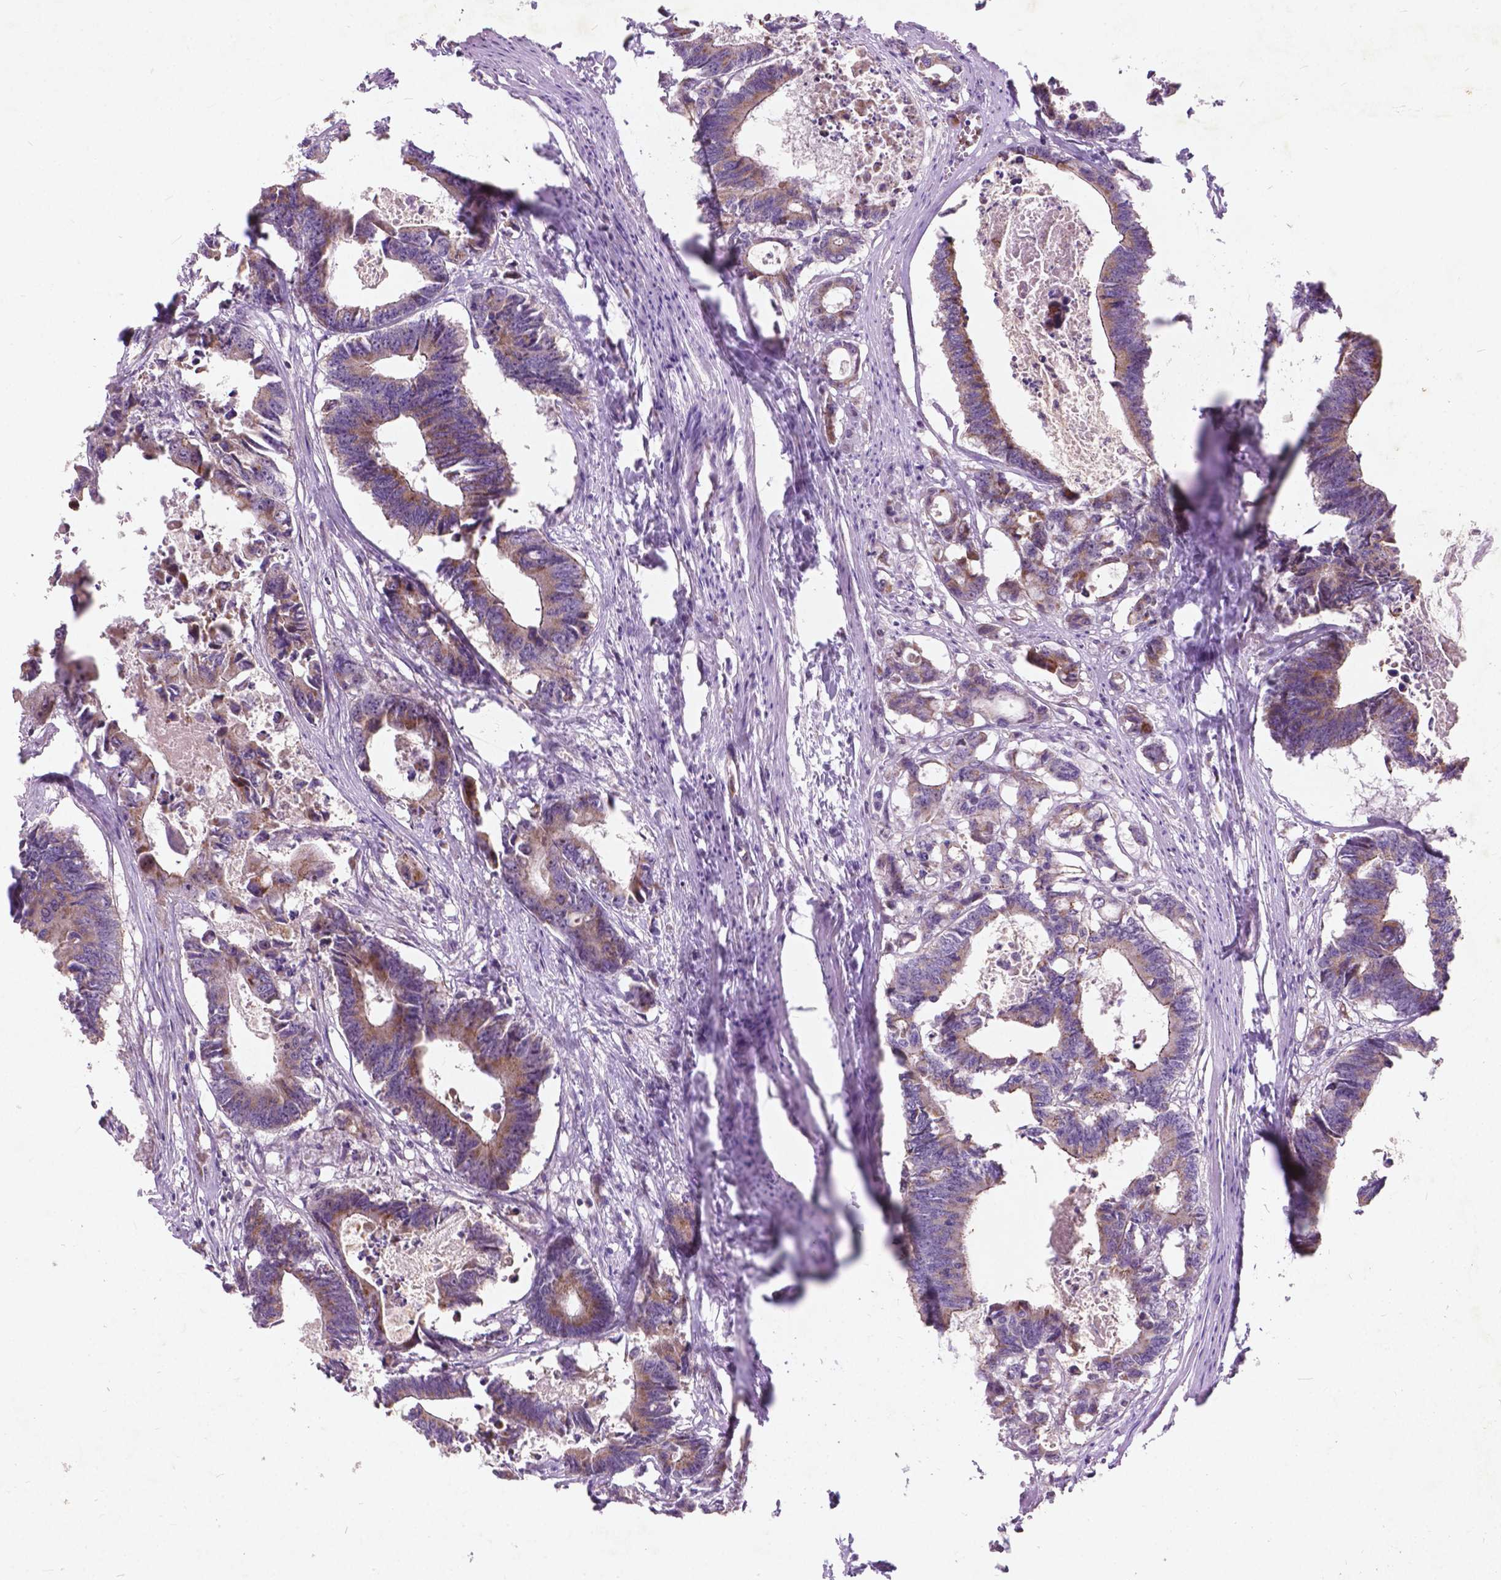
{"staining": {"intensity": "moderate", "quantity": ">75%", "location": "cytoplasmic/membranous"}, "tissue": "colorectal cancer", "cell_type": "Tumor cells", "image_type": "cancer", "snomed": [{"axis": "morphology", "description": "Adenocarcinoma, NOS"}, {"axis": "topography", "description": "Rectum"}], "caption": "A high-resolution micrograph shows IHC staining of colorectal adenocarcinoma, which demonstrates moderate cytoplasmic/membranous expression in about >75% of tumor cells.", "gene": "ATG4D", "patient": {"sex": "male", "age": 54}}